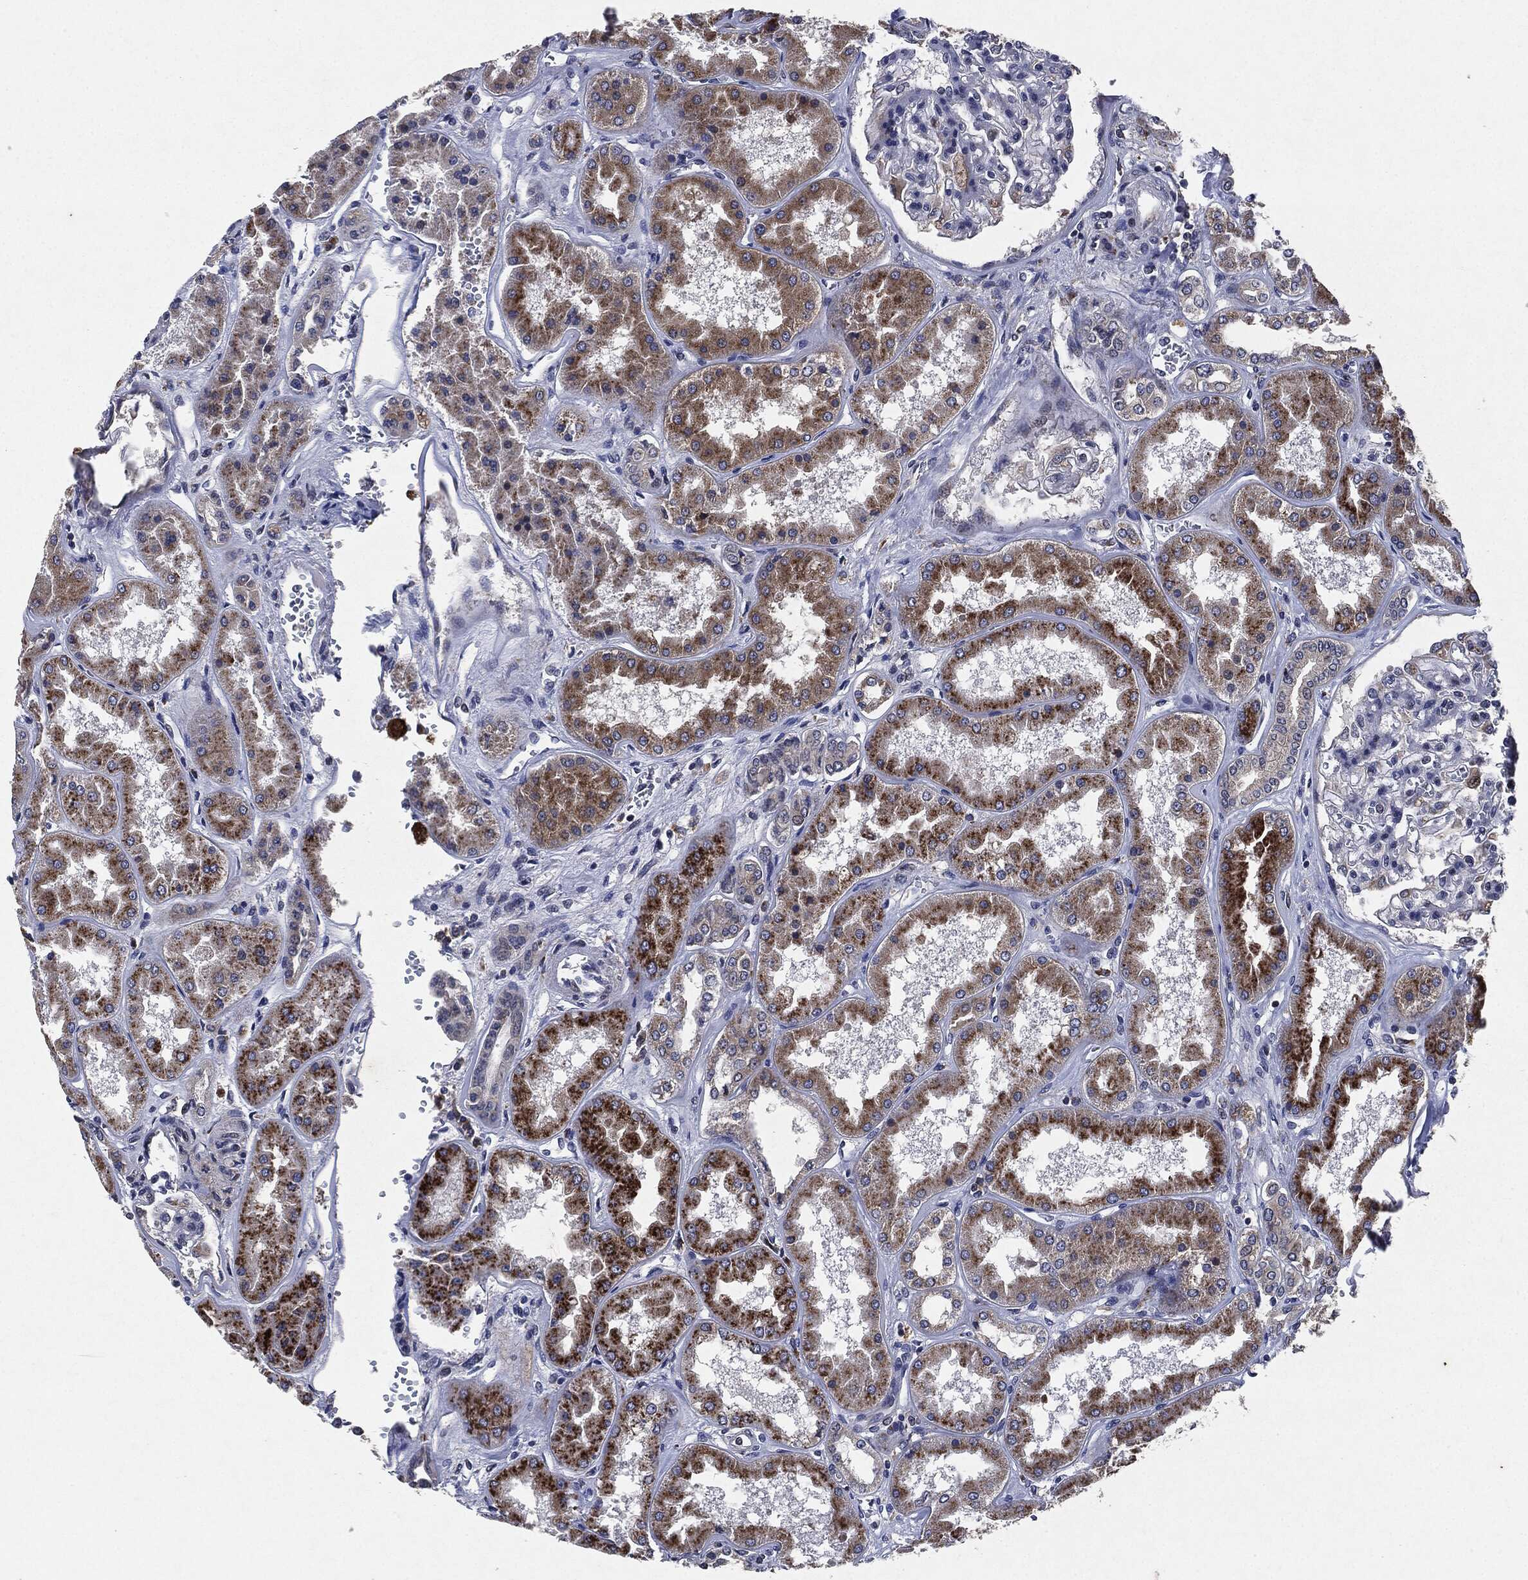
{"staining": {"intensity": "moderate", "quantity": "<25%", "location": "cytoplasmic/membranous"}, "tissue": "kidney", "cell_type": "Cells in glomeruli", "image_type": "normal", "snomed": [{"axis": "morphology", "description": "Normal tissue, NOS"}, {"axis": "topography", "description": "Kidney"}], "caption": "IHC of benign human kidney exhibits low levels of moderate cytoplasmic/membranous positivity in about <25% of cells in glomeruli.", "gene": "SLC31A2", "patient": {"sex": "female", "age": 56}}